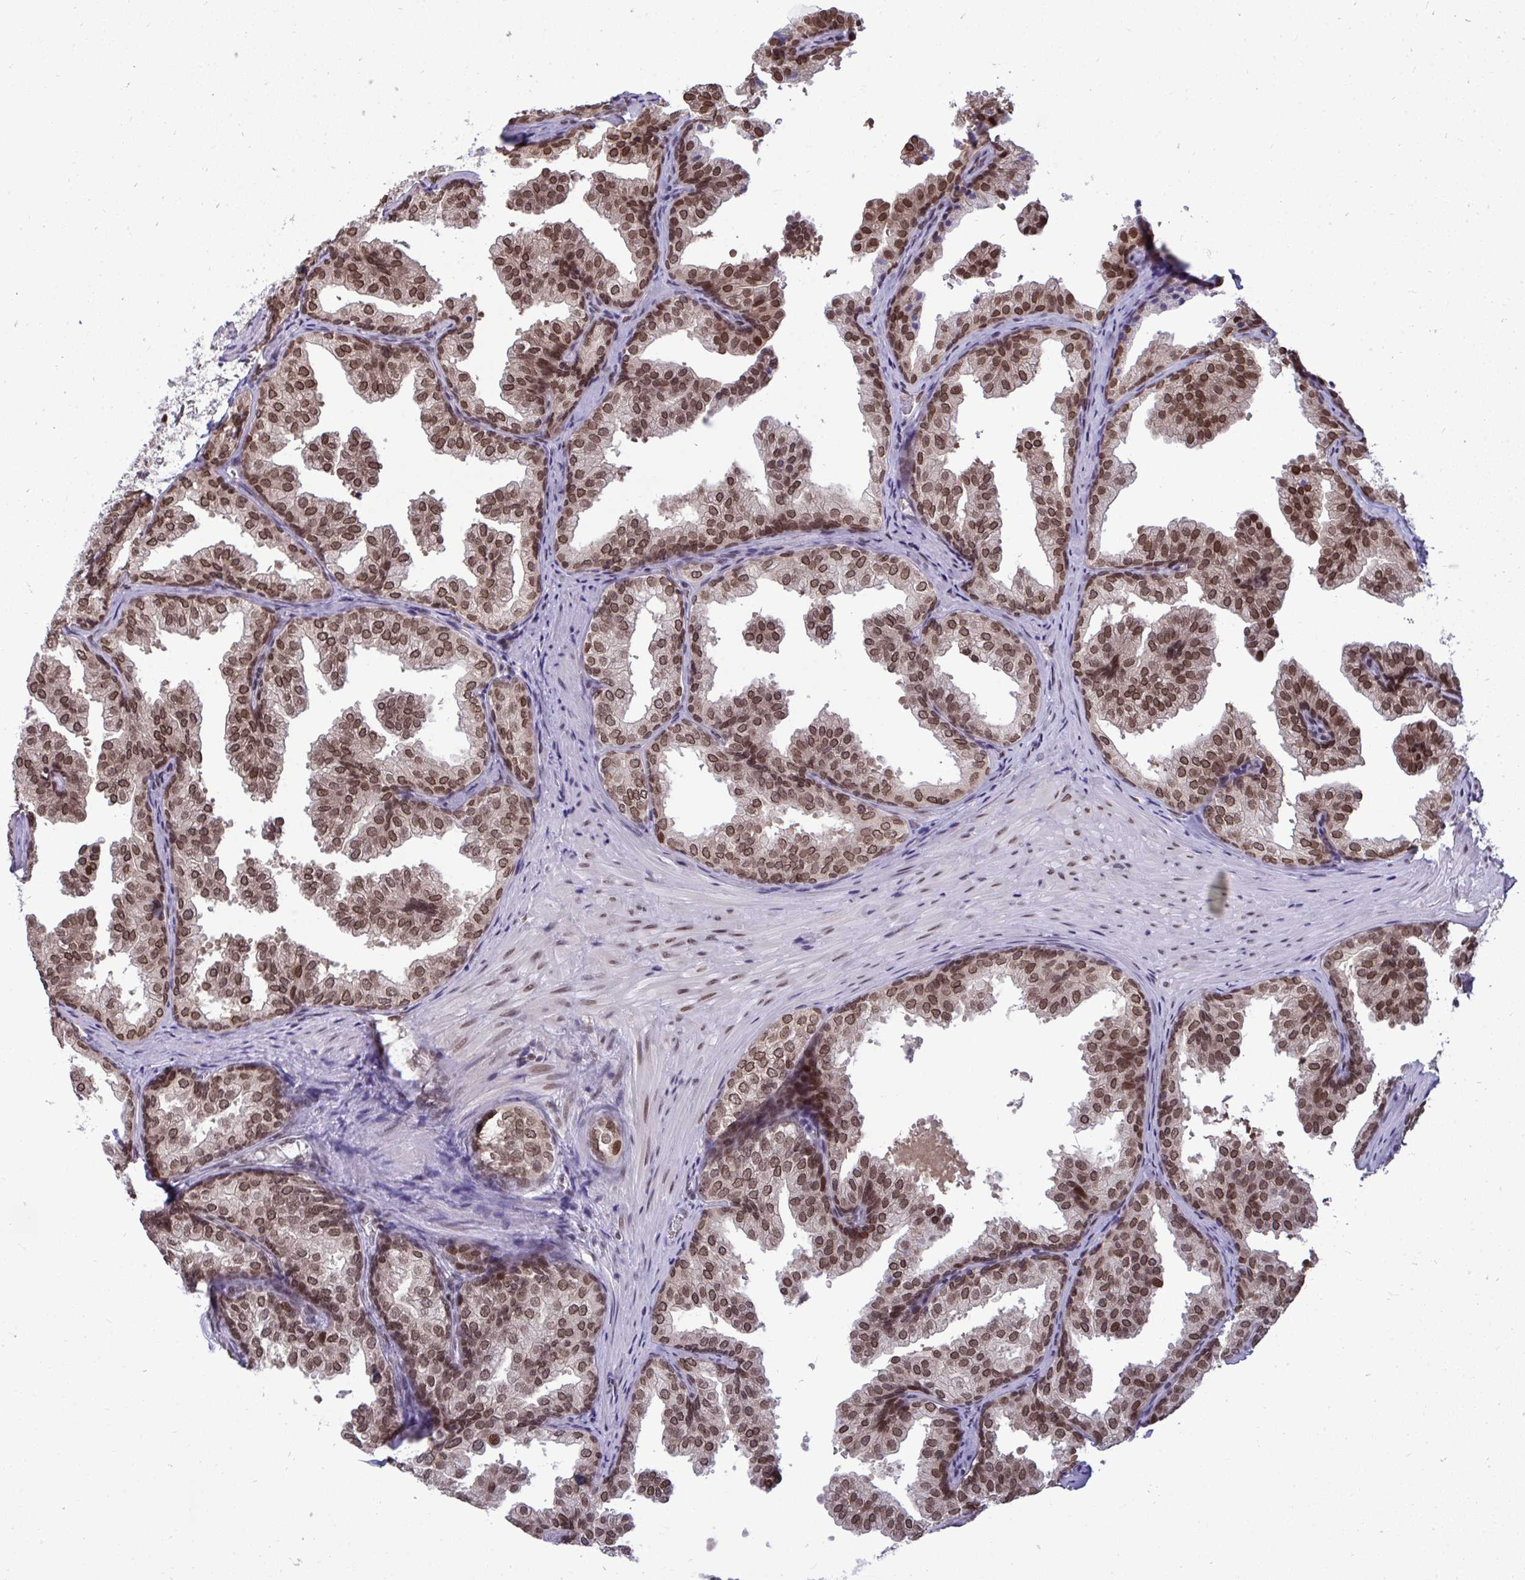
{"staining": {"intensity": "moderate", "quantity": ">75%", "location": "cytoplasmic/membranous,nuclear"}, "tissue": "prostate", "cell_type": "Glandular cells", "image_type": "normal", "snomed": [{"axis": "morphology", "description": "Normal tissue, NOS"}, {"axis": "topography", "description": "Prostate"}], "caption": "A histopathology image showing moderate cytoplasmic/membranous,nuclear positivity in about >75% of glandular cells in benign prostate, as visualized by brown immunohistochemical staining.", "gene": "JPT1", "patient": {"sex": "male", "age": 37}}